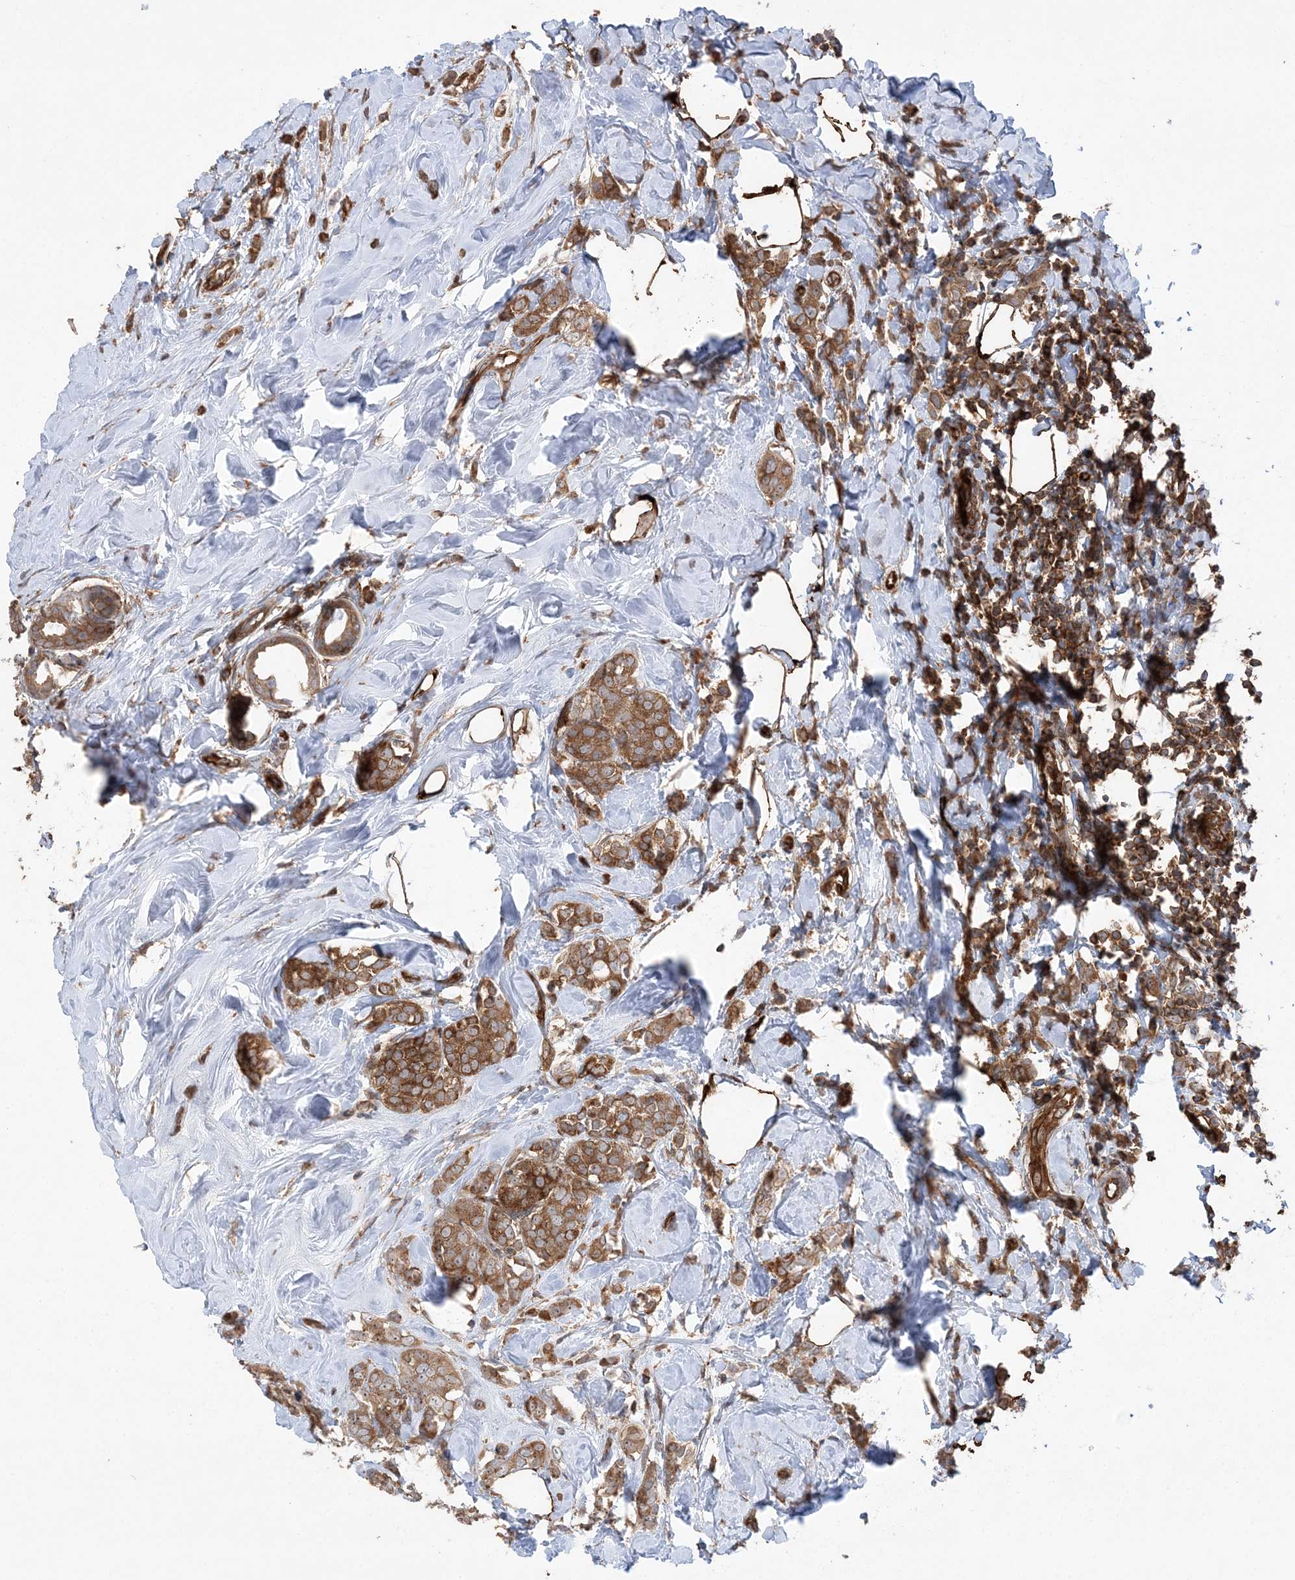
{"staining": {"intensity": "moderate", "quantity": ">75%", "location": "cytoplasmic/membranous"}, "tissue": "breast cancer", "cell_type": "Tumor cells", "image_type": "cancer", "snomed": [{"axis": "morphology", "description": "Lobular carcinoma"}, {"axis": "topography", "description": "Breast"}], "caption": "Moderate cytoplasmic/membranous protein expression is seen in about >75% of tumor cells in lobular carcinoma (breast).", "gene": "ACAP2", "patient": {"sex": "female", "age": 47}}